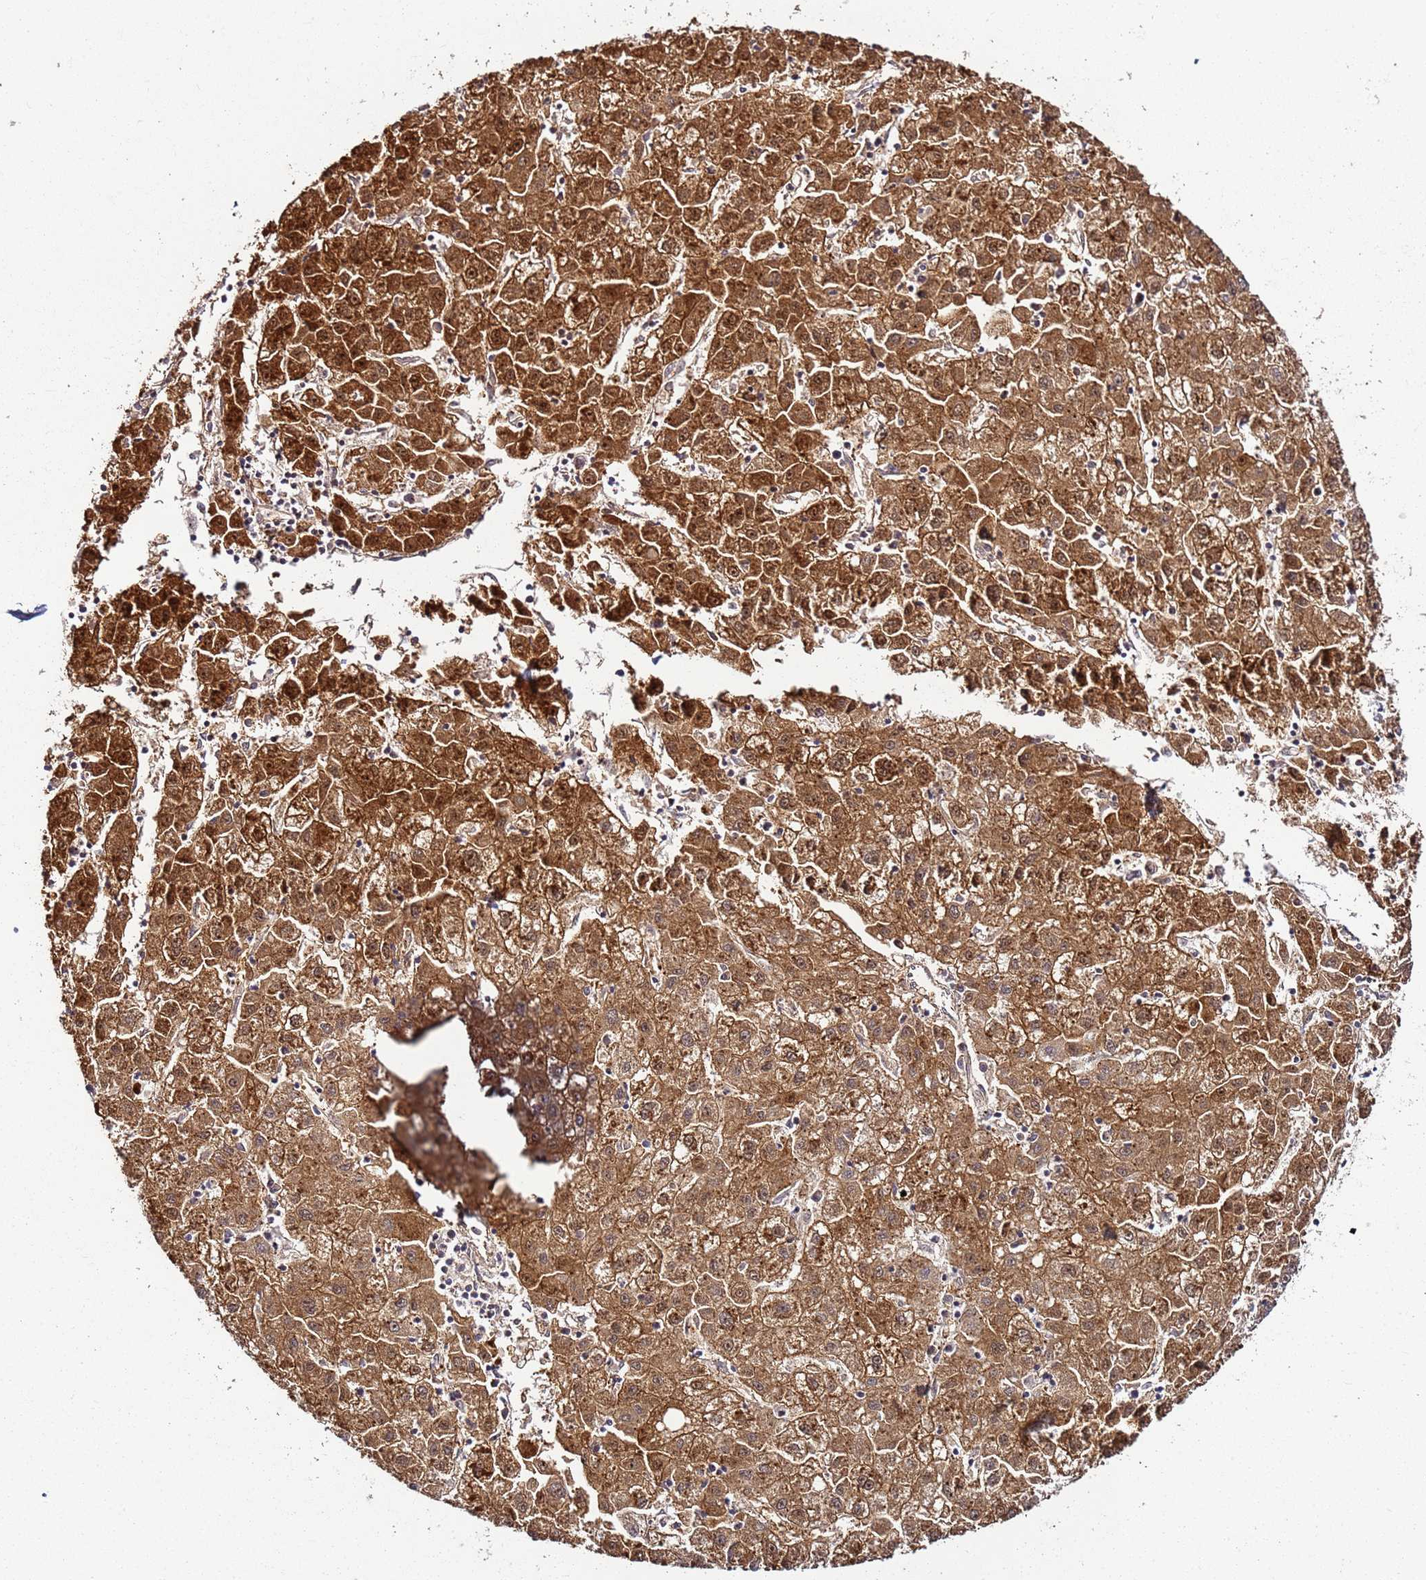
{"staining": {"intensity": "strong", "quantity": ">75%", "location": "cytoplasmic/membranous,nuclear"}, "tissue": "liver cancer", "cell_type": "Tumor cells", "image_type": "cancer", "snomed": [{"axis": "morphology", "description": "Carcinoma, Hepatocellular, NOS"}, {"axis": "topography", "description": "Liver"}], "caption": "Brown immunohistochemical staining in liver cancer displays strong cytoplasmic/membranous and nuclear positivity in about >75% of tumor cells.", "gene": "TM2D2", "patient": {"sex": "male", "age": 72}}